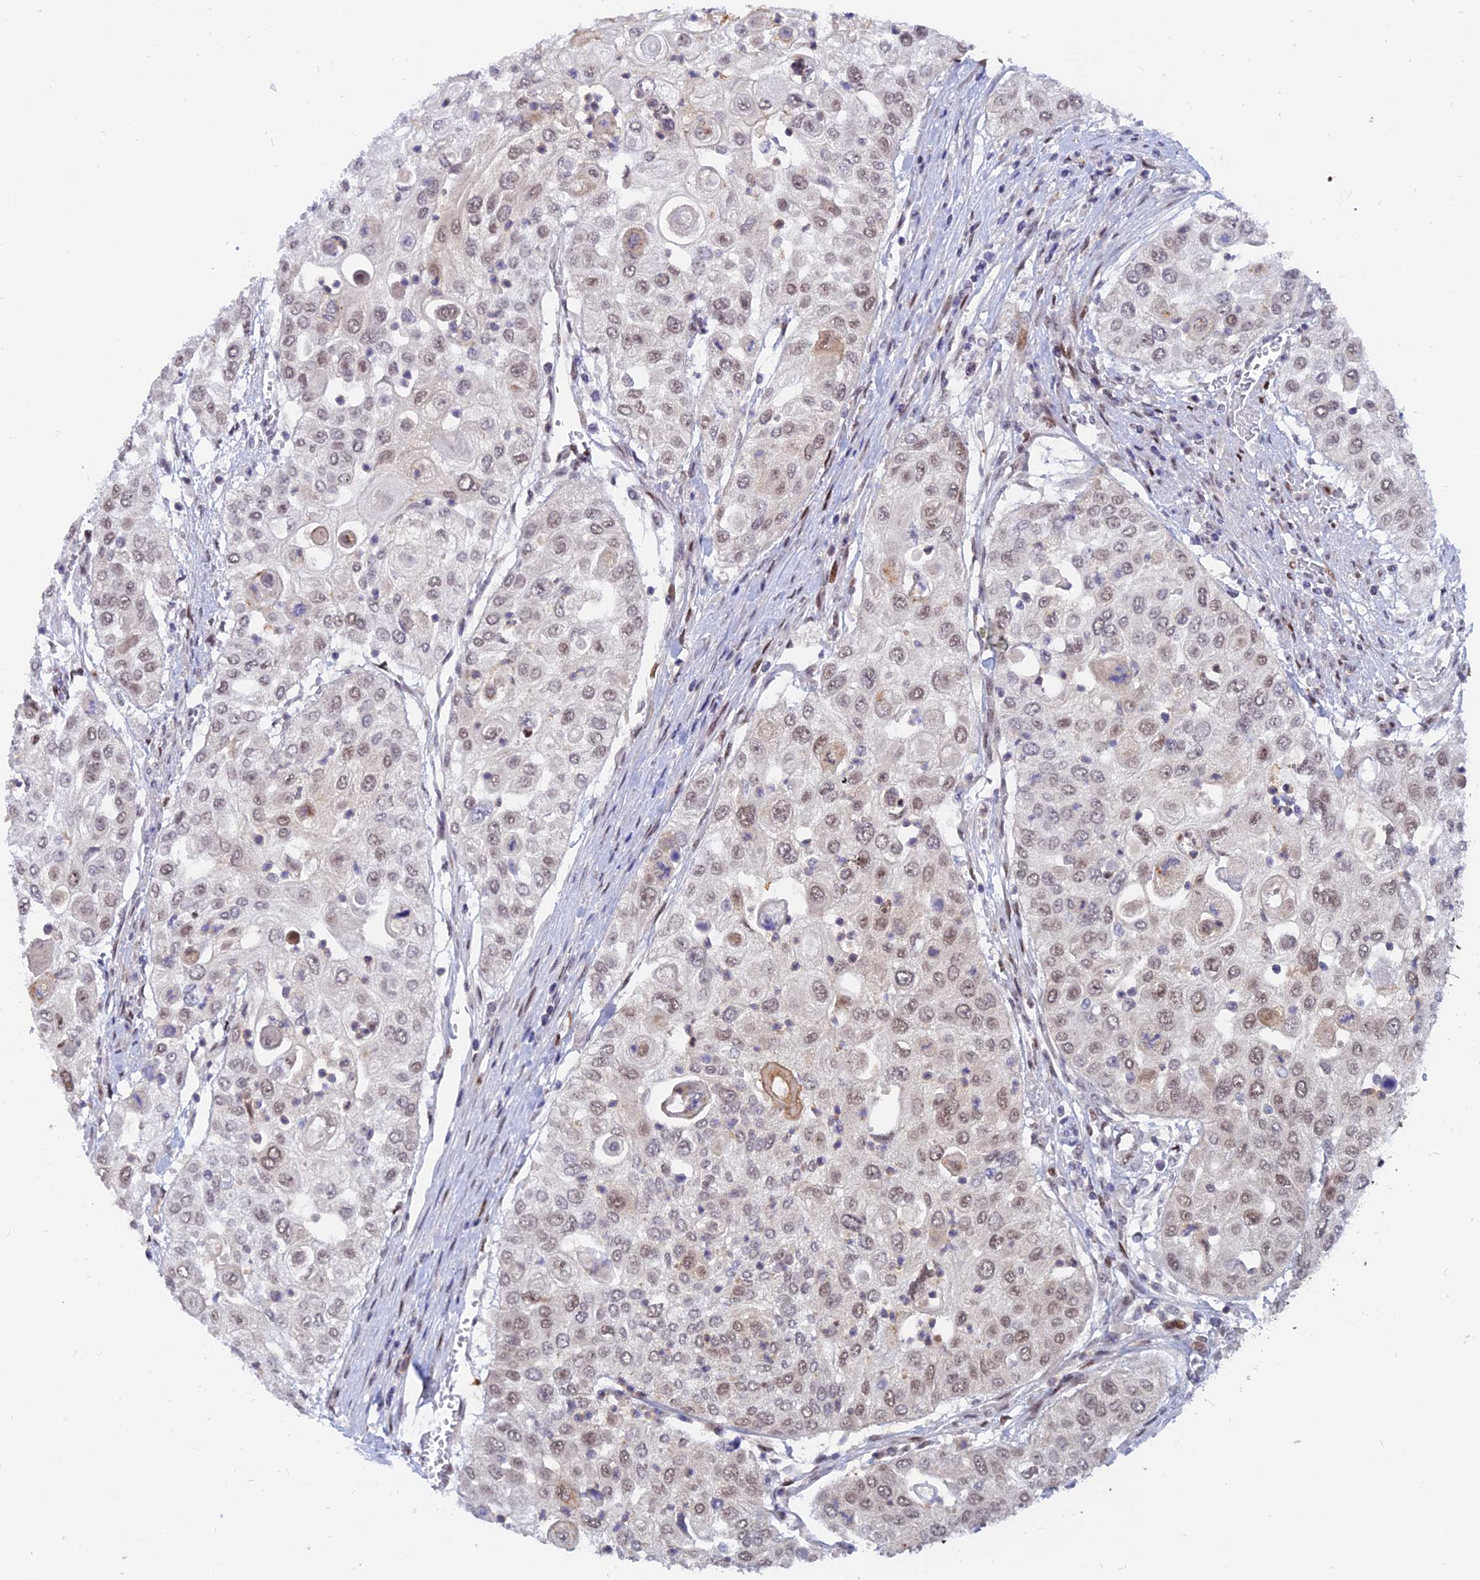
{"staining": {"intensity": "weak", "quantity": "25%-75%", "location": "nuclear"}, "tissue": "urothelial cancer", "cell_type": "Tumor cells", "image_type": "cancer", "snomed": [{"axis": "morphology", "description": "Urothelial carcinoma, High grade"}, {"axis": "topography", "description": "Urinary bladder"}], "caption": "IHC (DAB) staining of human high-grade urothelial carcinoma displays weak nuclear protein staining in about 25%-75% of tumor cells.", "gene": "DPY30", "patient": {"sex": "female", "age": 79}}